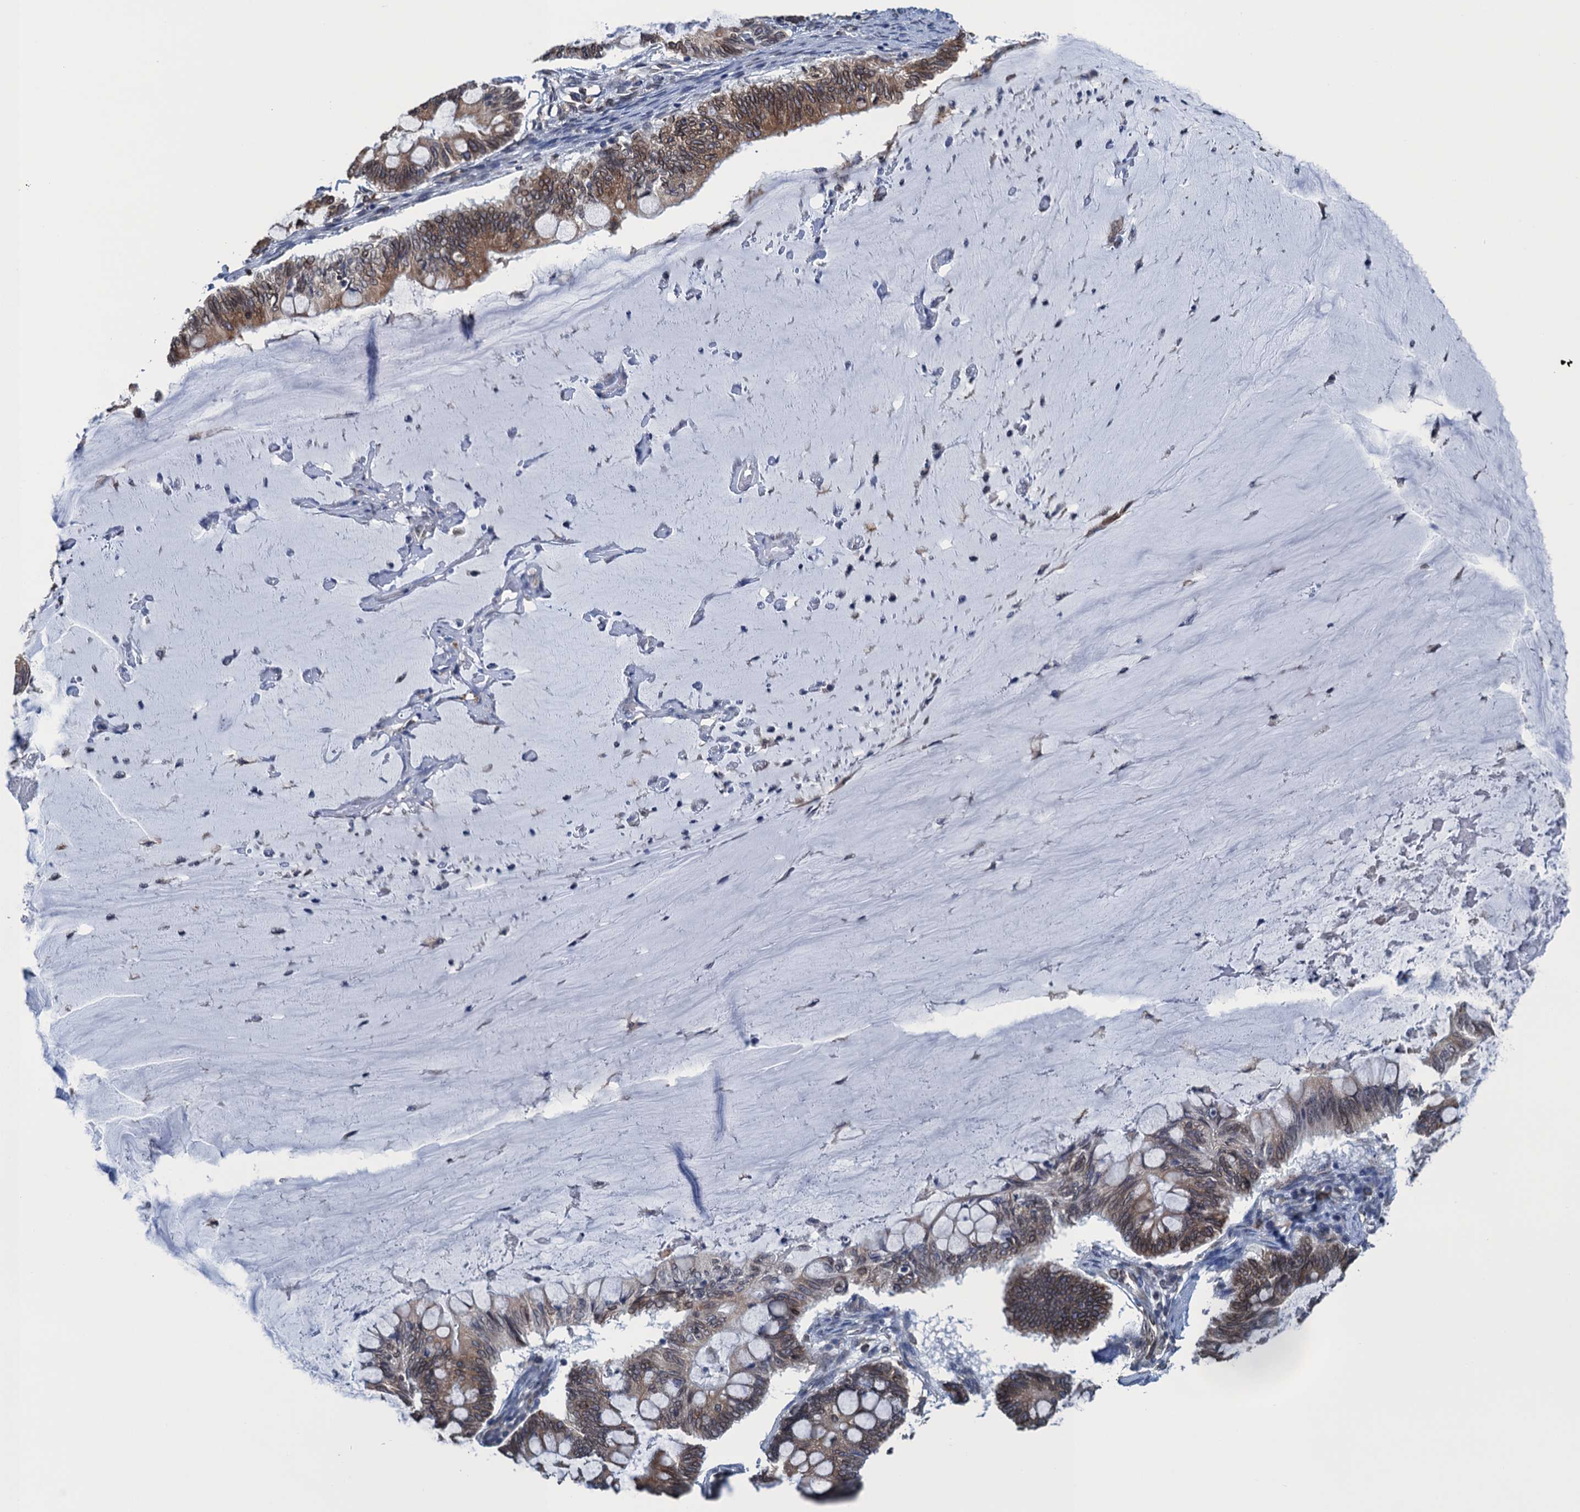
{"staining": {"intensity": "moderate", "quantity": "25%-75%", "location": "cytoplasmic/membranous"}, "tissue": "ovarian cancer", "cell_type": "Tumor cells", "image_type": "cancer", "snomed": [{"axis": "morphology", "description": "Cystadenocarcinoma, mucinous, NOS"}, {"axis": "topography", "description": "Ovary"}], "caption": "High-magnification brightfield microscopy of ovarian cancer stained with DAB (brown) and counterstained with hematoxylin (blue). tumor cells exhibit moderate cytoplasmic/membranous positivity is identified in approximately25%-75% of cells.", "gene": "TMEM205", "patient": {"sex": "female", "age": 61}}